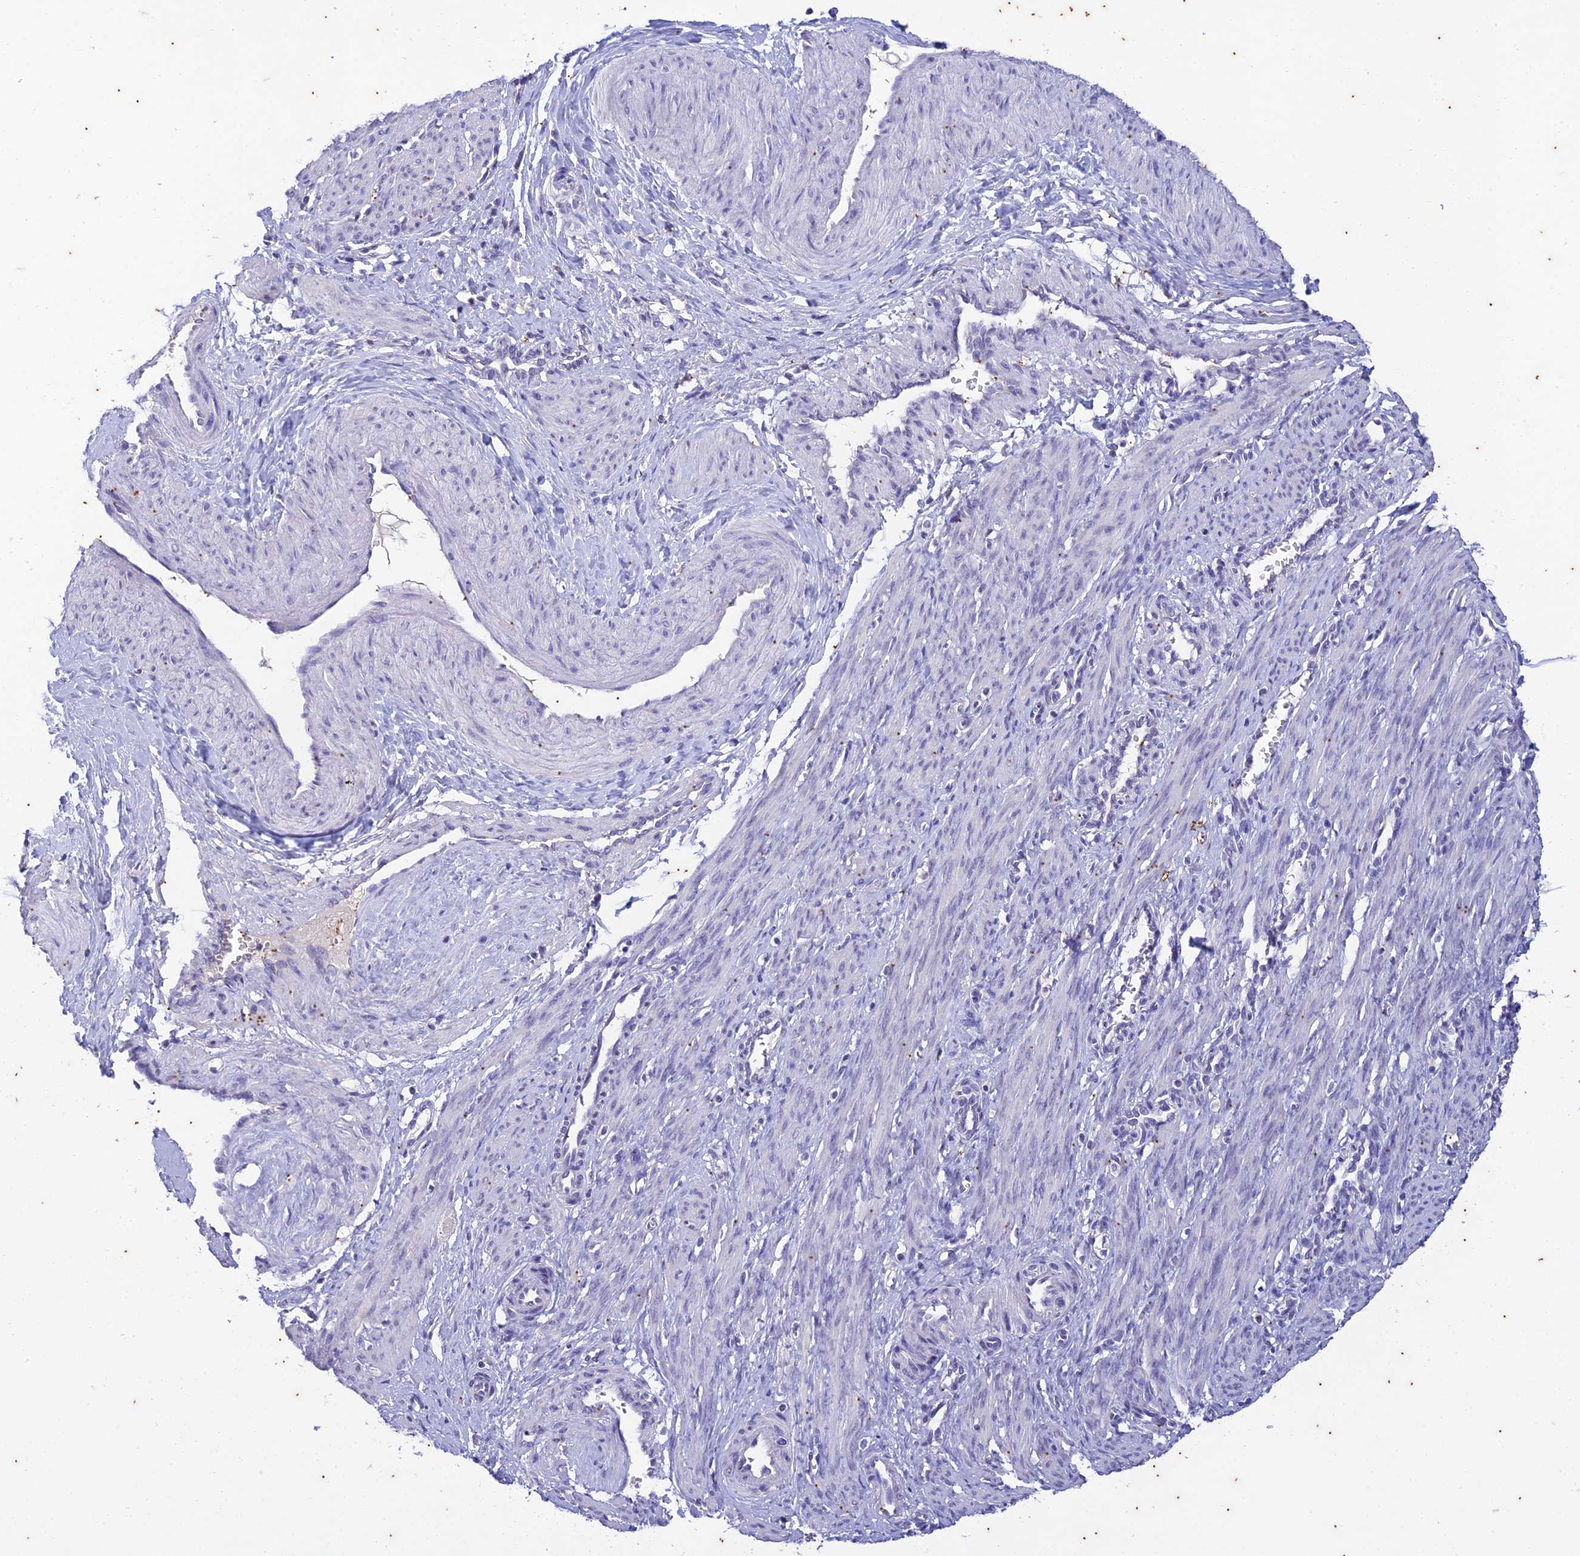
{"staining": {"intensity": "negative", "quantity": "none", "location": "none"}, "tissue": "smooth muscle", "cell_type": "Smooth muscle cells", "image_type": "normal", "snomed": [{"axis": "morphology", "description": "Normal tissue, NOS"}, {"axis": "topography", "description": "Endometrium"}], "caption": "High power microscopy image of an immunohistochemistry (IHC) photomicrograph of unremarkable smooth muscle, revealing no significant expression in smooth muscle cells.", "gene": "TMEM40", "patient": {"sex": "female", "age": 33}}